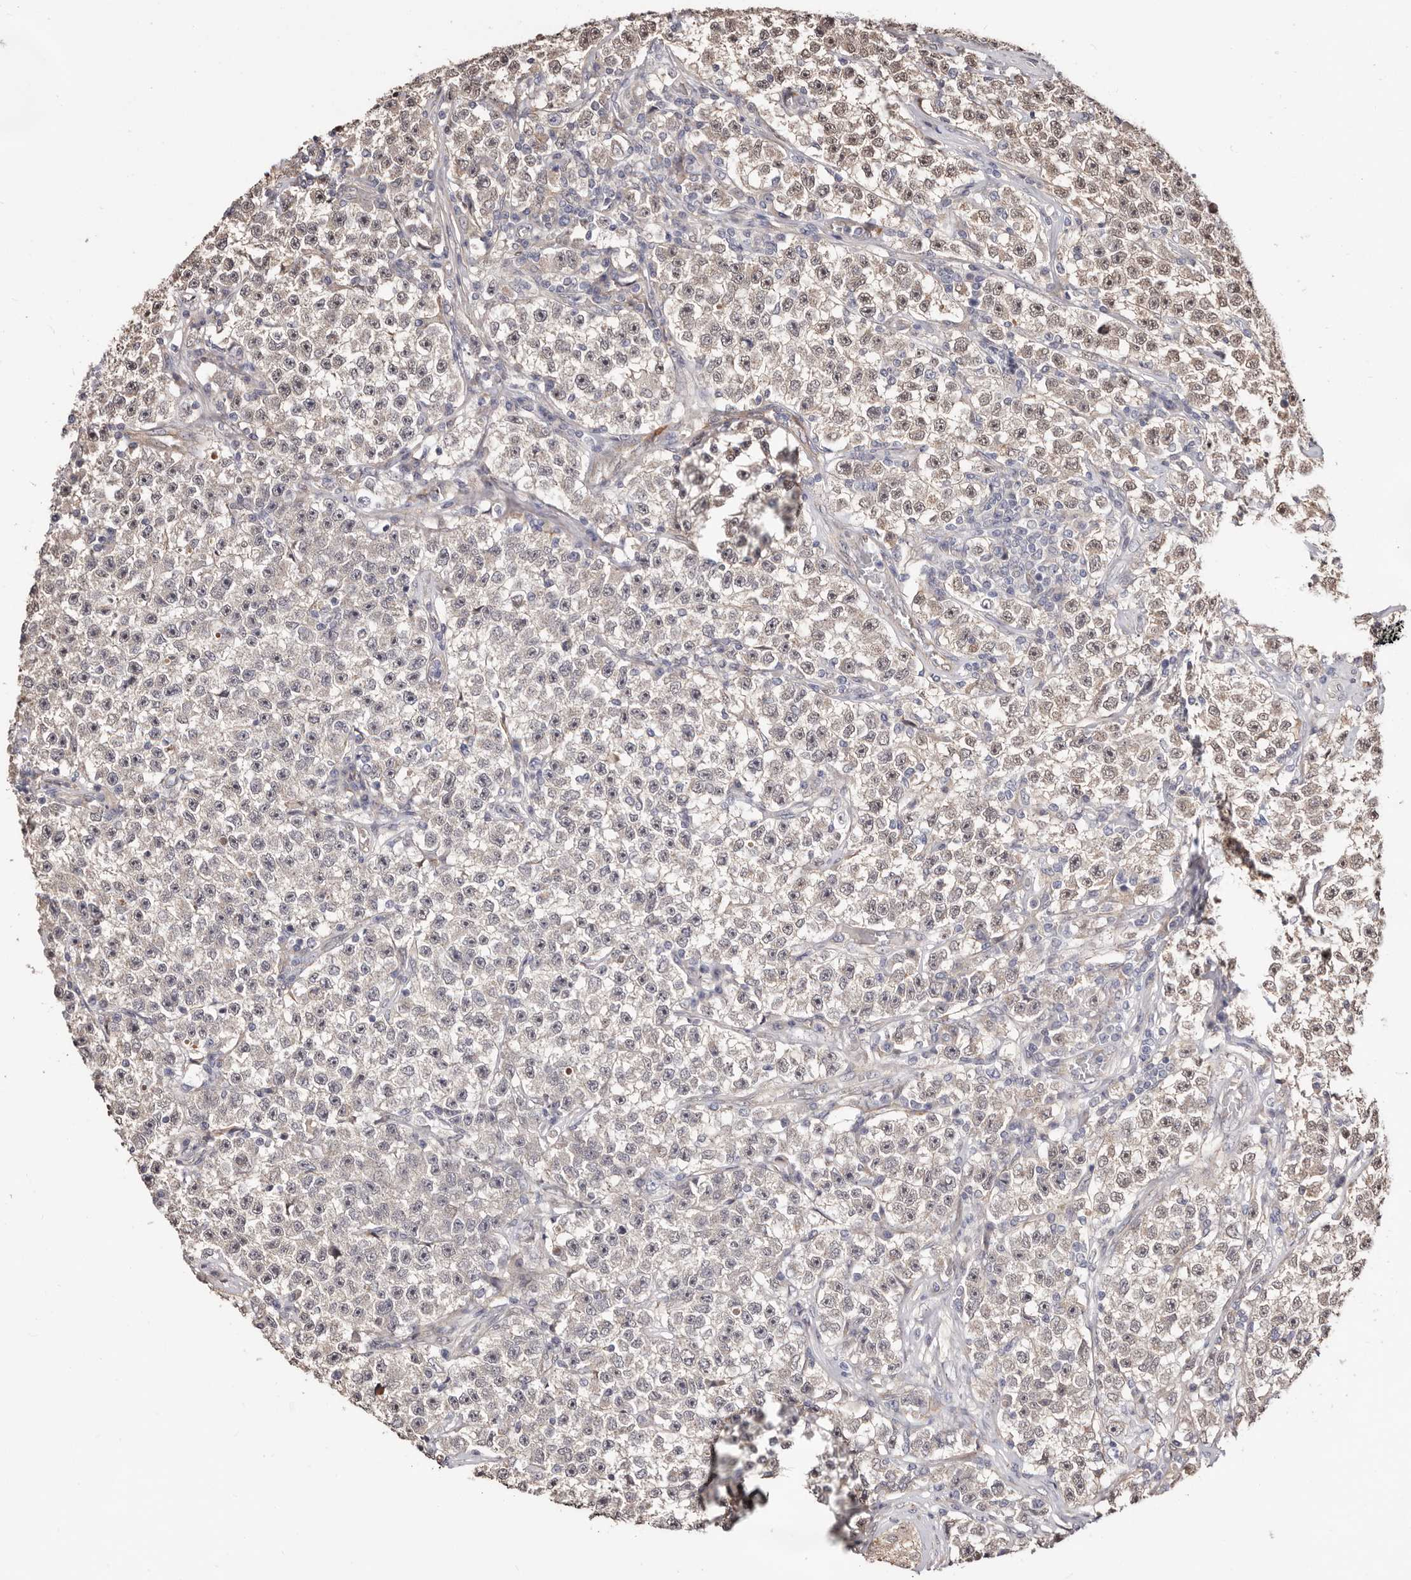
{"staining": {"intensity": "negative", "quantity": "none", "location": "none"}, "tissue": "testis cancer", "cell_type": "Tumor cells", "image_type": "cancer", "snomed": [{"axis": "morphology", "description": "Seminoma, NOS"}, {"axis": "topography", "description": "Testis"}], "caption": "Immunohistochemistry (IHC) micrograph of neoplastic tissue: seminoma (testis) stained with DAB shows no significant protein staining in tumor cells.", "gene": "TRIP13", "patient": {"sex": "male", "age": 22}}